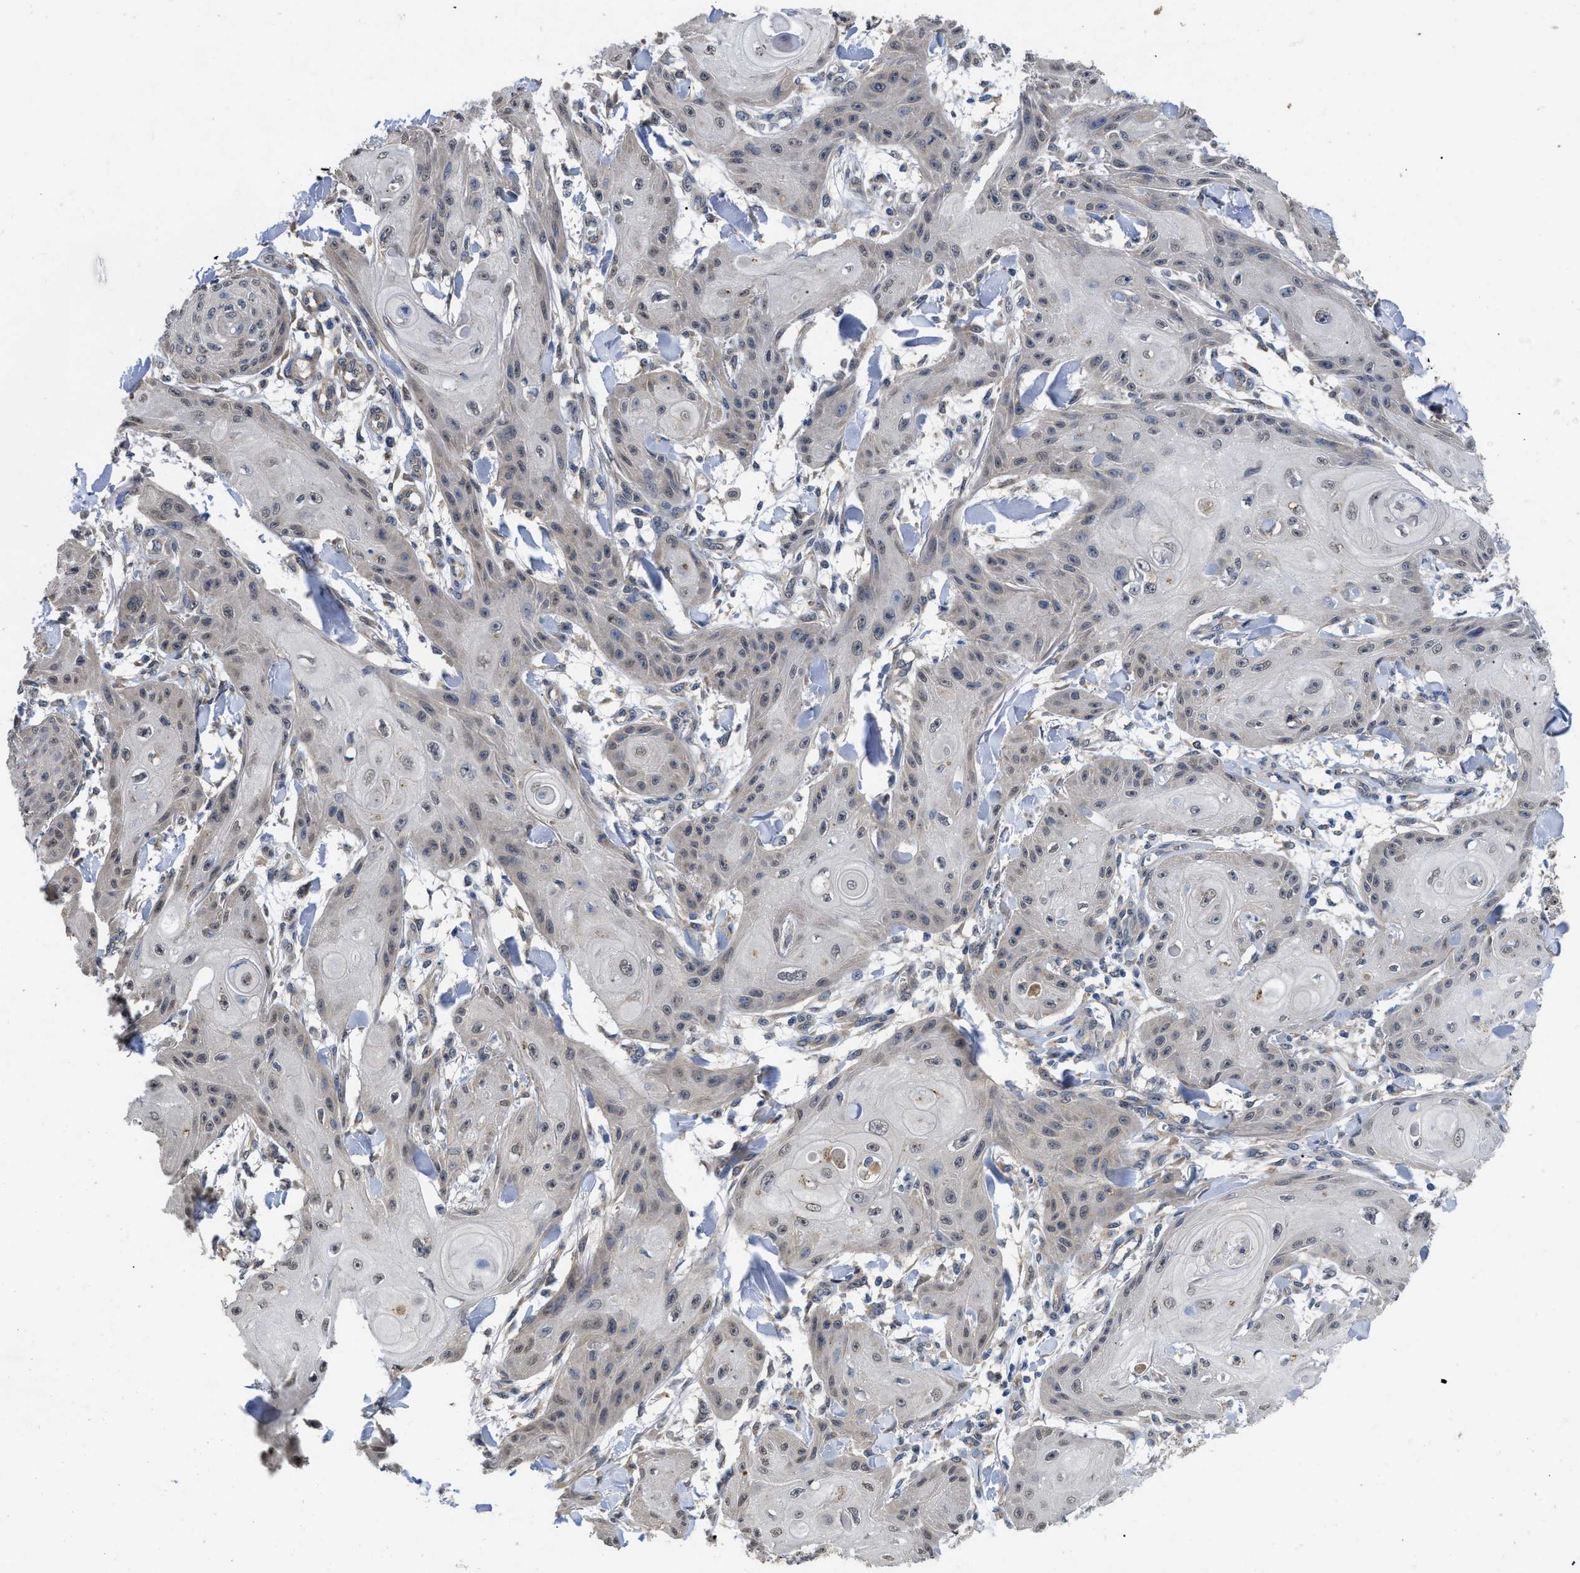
{"staining": {"intensity": "negative", "quantity": "none", "location": "none"}, "tissue": "skin cancer", "cell_type": "Tumor cells", "image_type": "cancer", "snomed": [{"axis": "morphology", "description": "Squamous cell carcinoma, NOS"}, {"axis": "topography", "description": "Skin"}], "caption": "Immunohistochemical staining of skin cancer shows no significant expression in tumor cells.", "gene": "PKD2", "patient": {"sex": "male", "age": 74}}